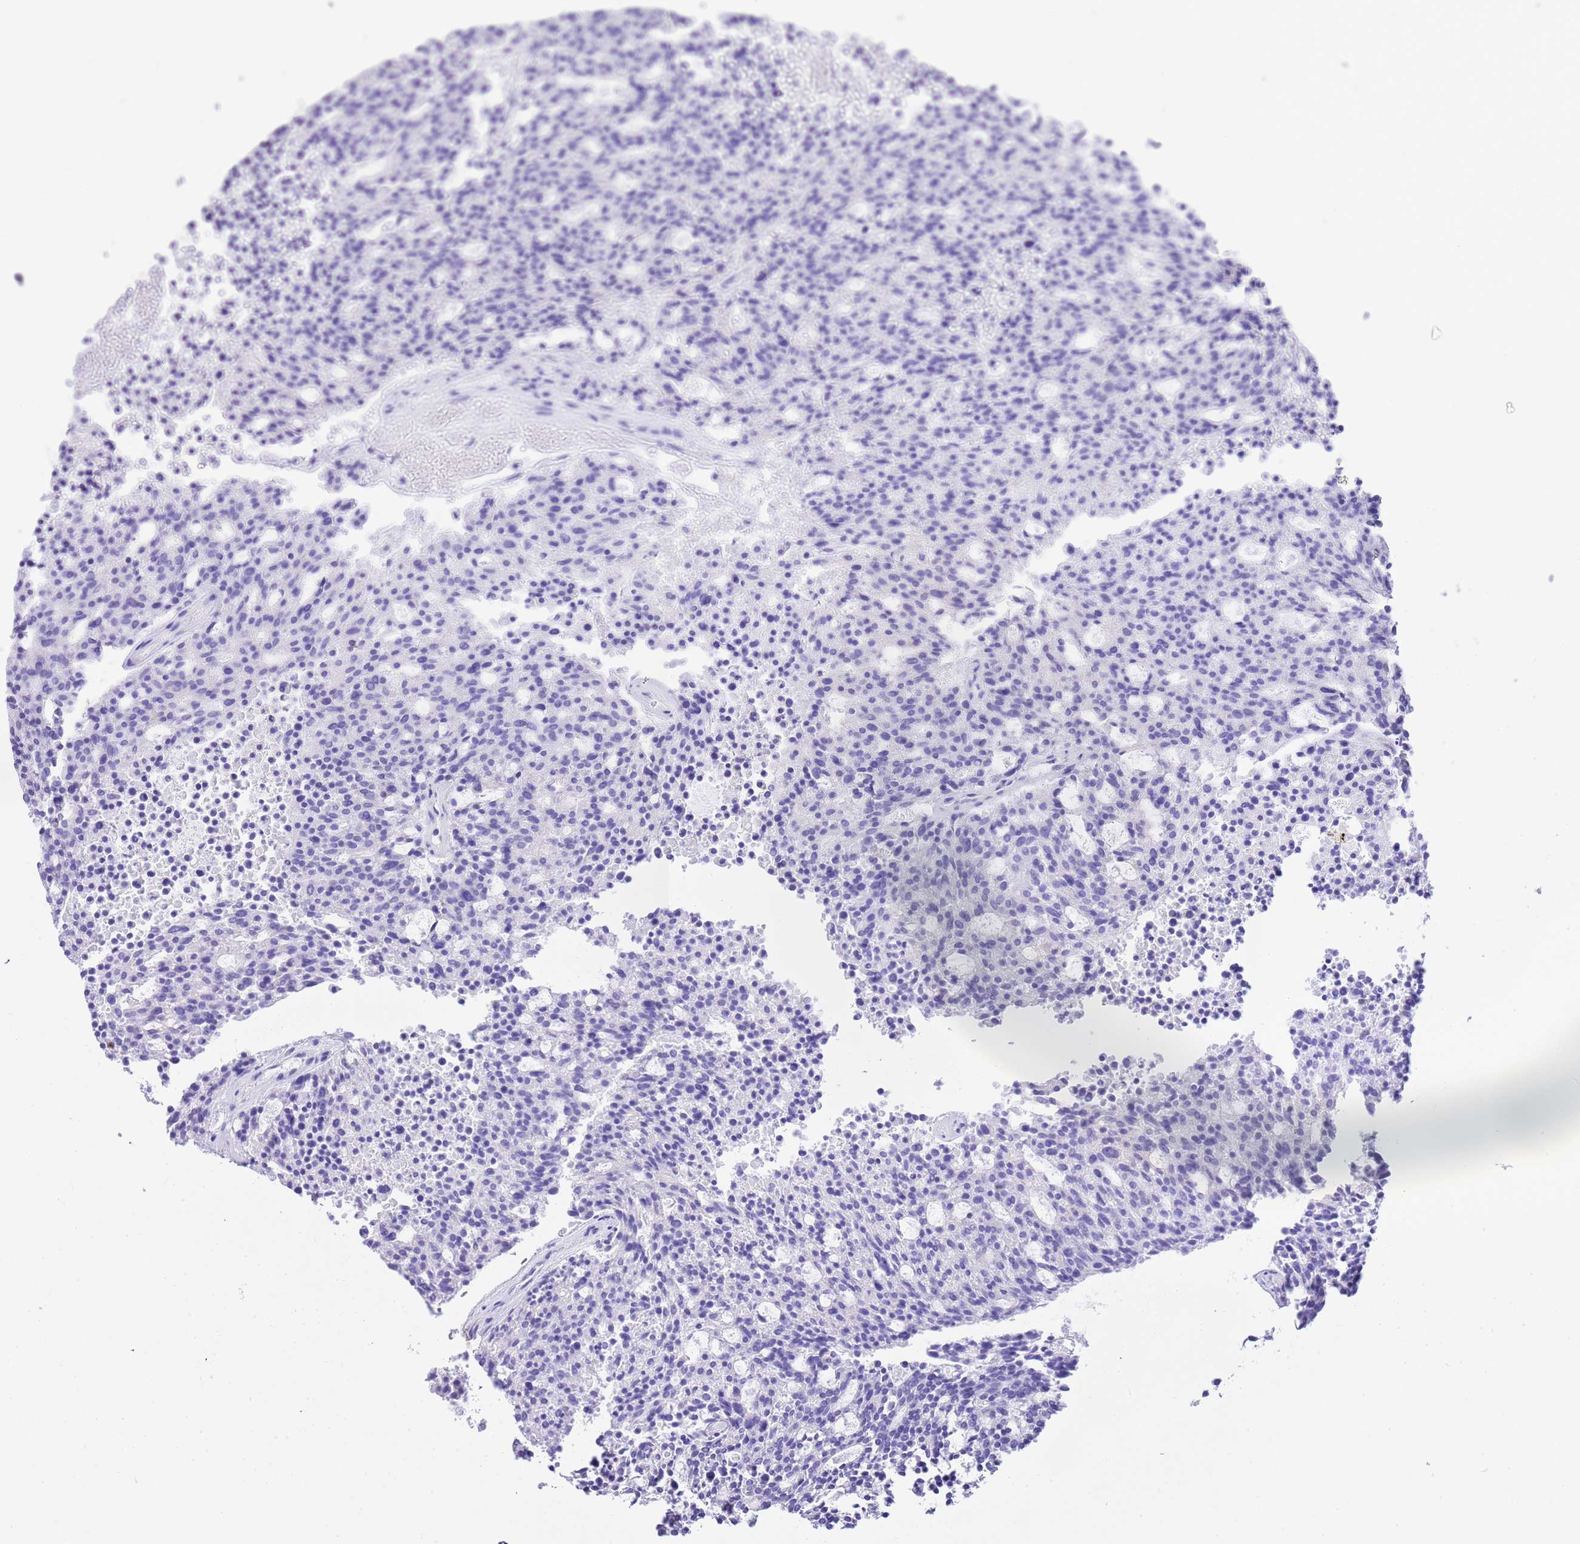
{"staining": {"intensity": "negative", "quantity": "none", "location": "none"}, "tissue": "carcinoid", "cell_type": "Tumor cells", "image_type": "cancer", "snomed": [{"axis": "morphology", "description": "Carcinoid, malignant, NOS"}, {"axis": "topography", "description": "Pancreas"}], "caption": "Immunohistochemistry image of neoplastic tissue: carcinoid stained with DAB reveals no significant protein positivity in tumor cells. Nuclei are stained in blue.", "gene": "KCNC1", "patient": {"sex": "female", "age": 54}}